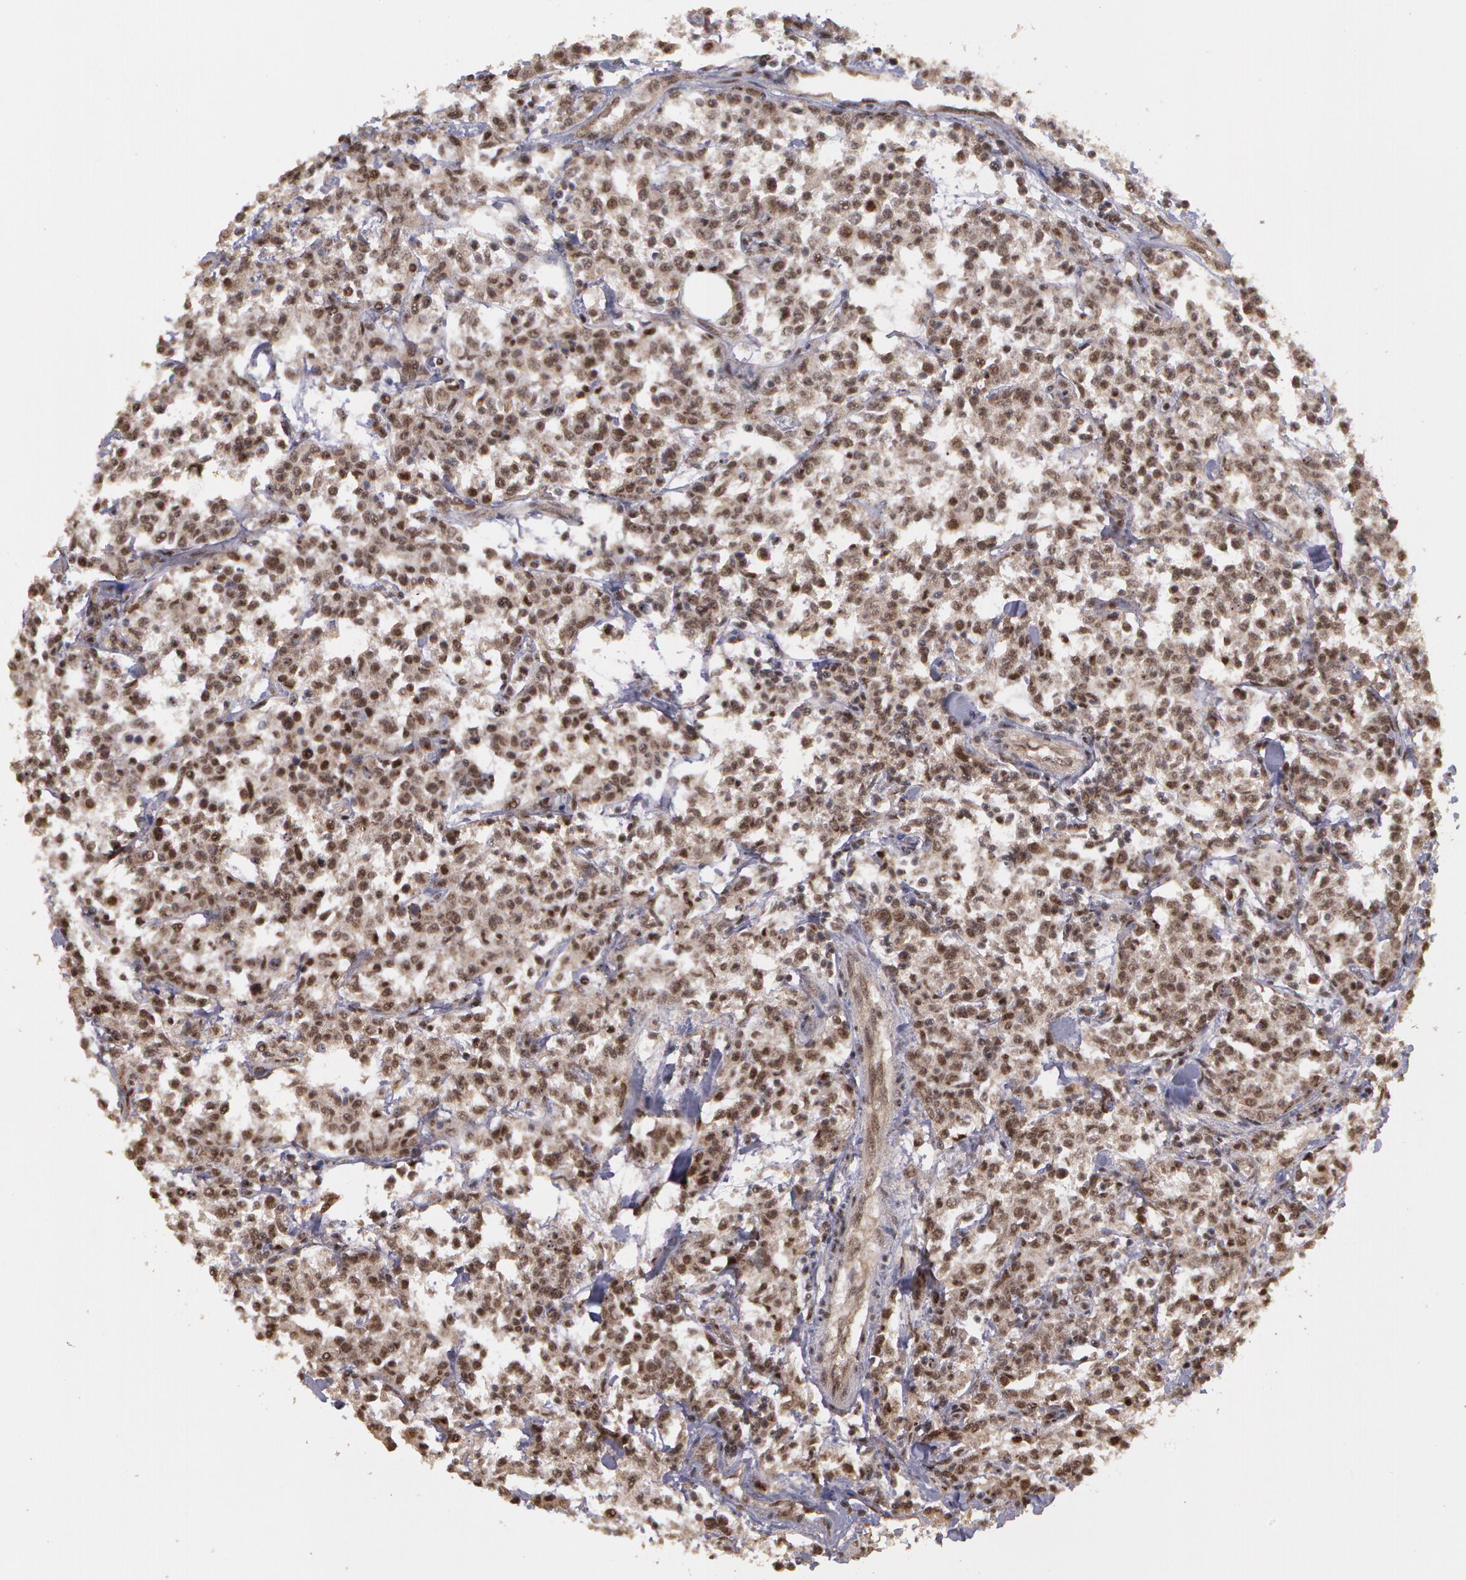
{"staining": {"intensity": "strong", "quantity": ">75%", "location": "cytoplasmic/membranous,nuclear"}, "tissue": "lymphoma", "cell_type": "Tumor cells", "image_type": "cancer", "snomed": [{"axis": "morphology", "description": "Malignant lymphoma, non-Hodgkin's type, Low grade"}, {"axis": "topography", "description": "Small intestine"}], "caption": "High-power microscopy captured an immunohistochemistry (IHC) histopathology image of malignant lymphoma, non-Hodgkin's type (low-grade), revealing strong cytoplasmic/membranous and nuclear positivity in approximately >75% of tumor cells.", "gene": "GLIS1", "patient": {"sex": "female", "age": 59}}